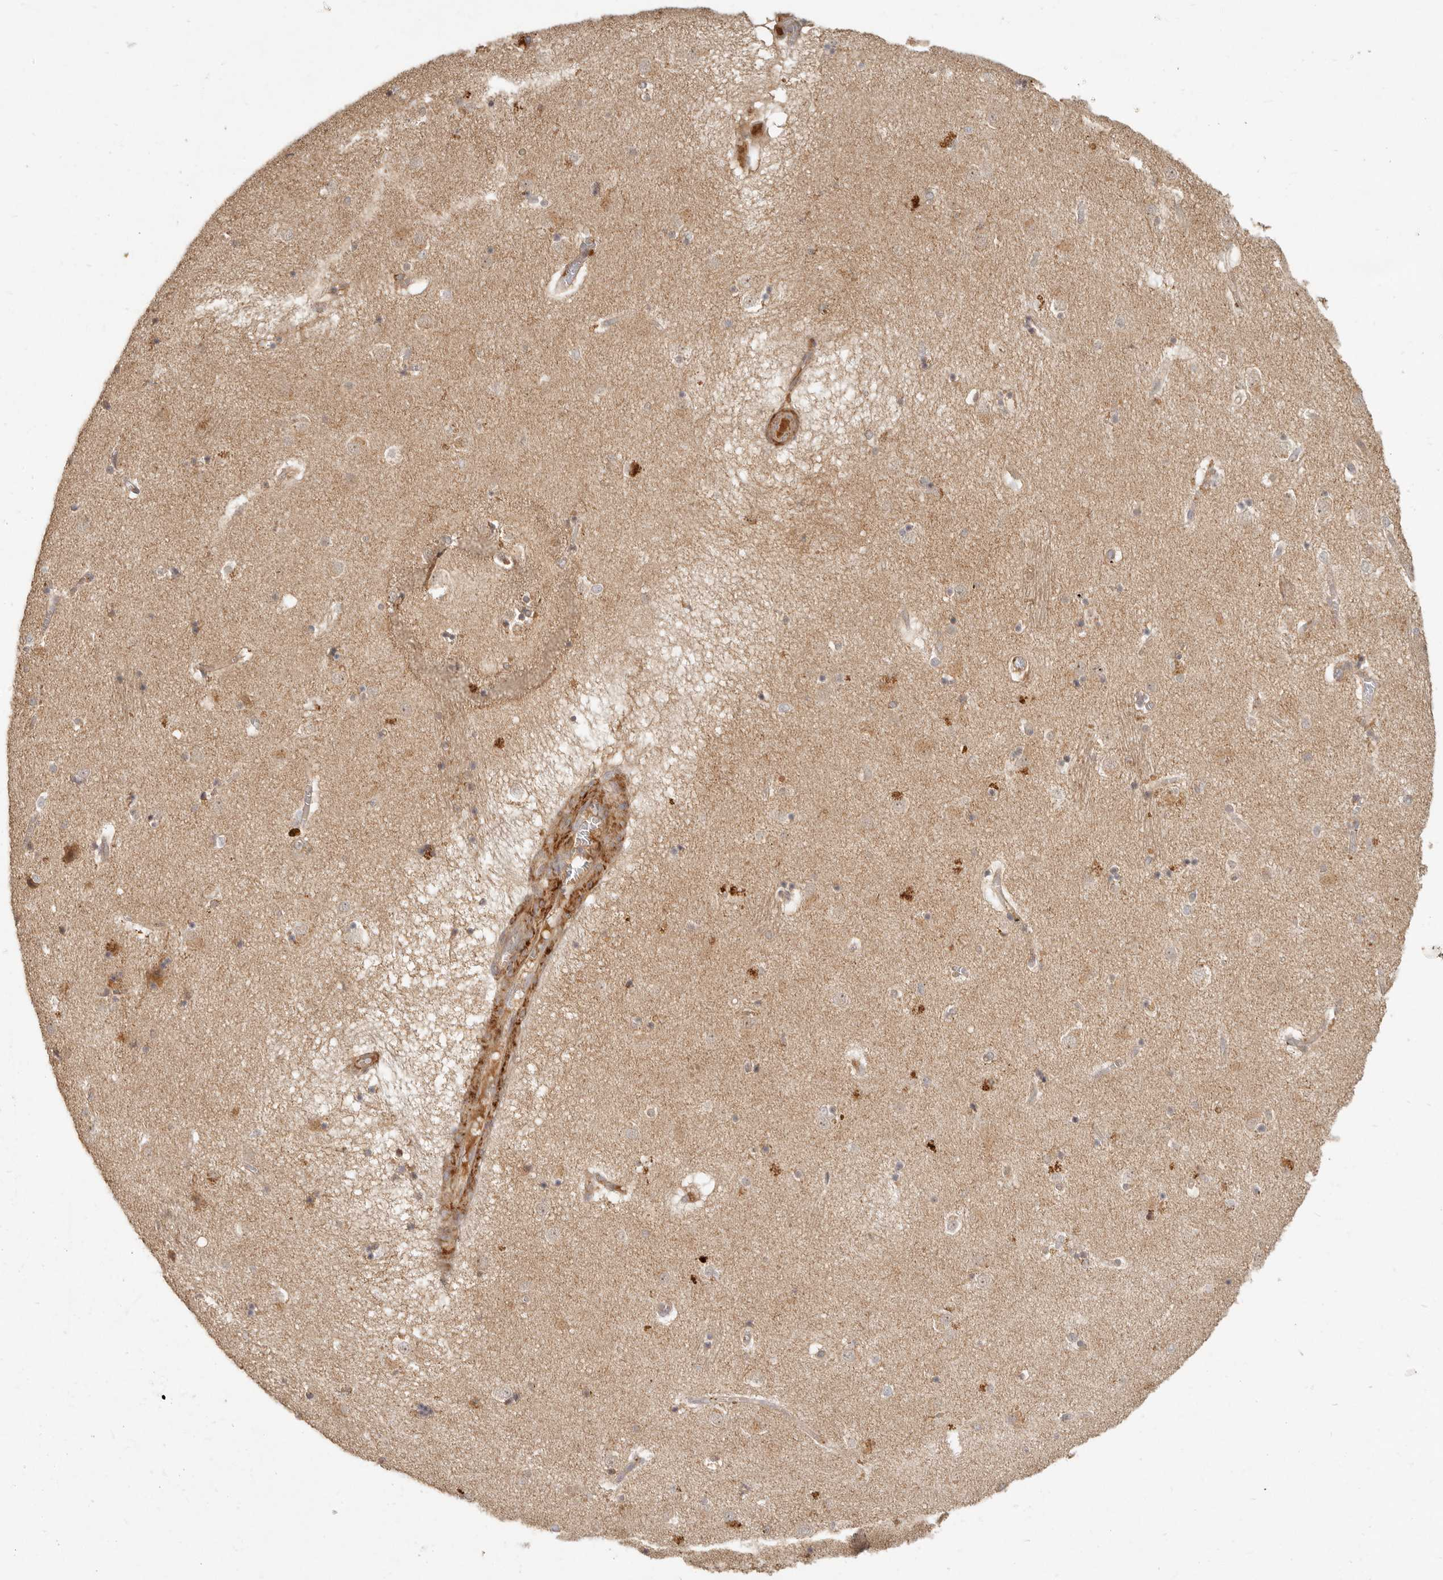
{"staining": {"intensity": "moderate", "quantity": "<25%", "location": "cytoplasmic/membranous"}, "tissue": "caudate", "cell_type": "Glial cells", "image_type": "normal", "snomed": [{"axis": "morphology", "description": "Normal tissue, NOS"}, {"axis": "topography", "description": "Lateral ventricle wall"}], "caption": "IHC of unremarkable human caudate exhibits low levels of moderate cytoplasmic/membranous staining in approximately <25% of glial cells. Using DAB (3,3'-diaminobenzidine) (brown) and hematoxylin (blue) stains, captured at high magnification using brightfield microscopy.", "gene": "VIPR1", "patient": {"sex": "male", "age": 70}}